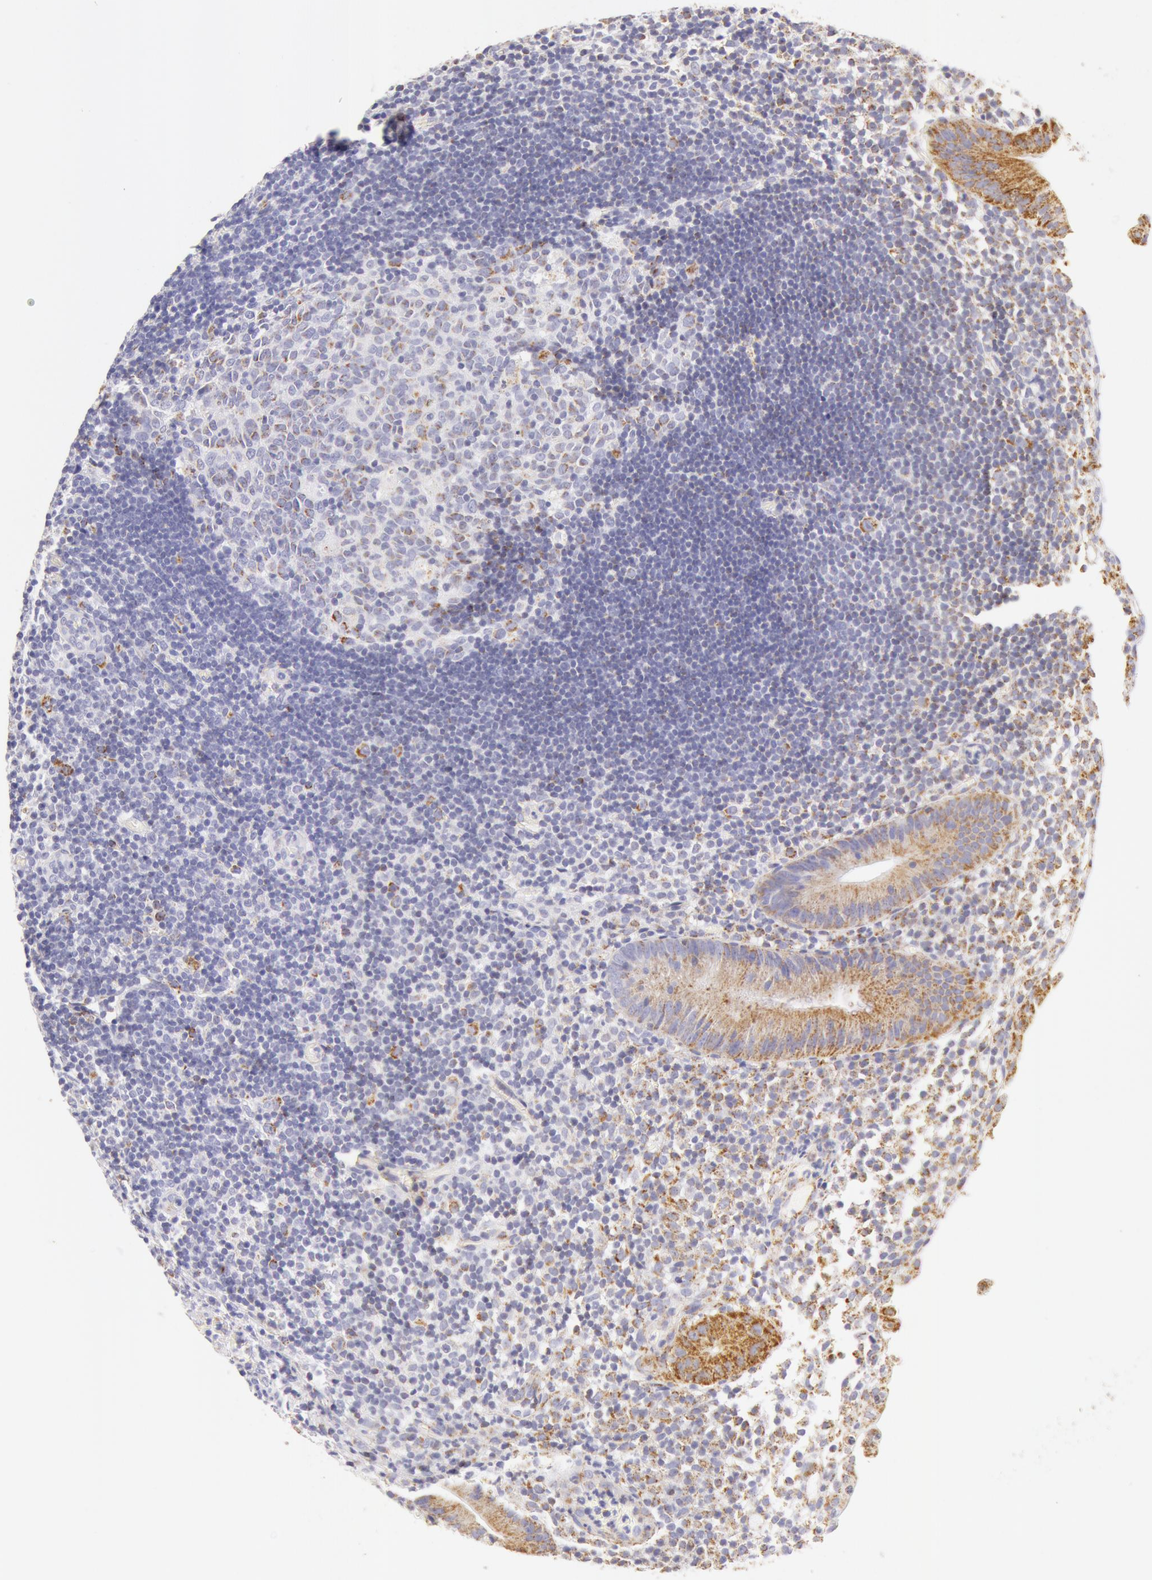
{"staining": {"intensity": "weak", "quantity": ">75%", "location": "cytoplasmic/membranous"}, "tissue": "appendix", "cell_type": "Glandular cells", "image_type": "normal", "snomed": [{"axis": "morphology", "description": "Normal tissue, NOS"}, {"axis": "topography", "description": "Appendix"}], "caption": "Protein expression by immunohistochemistry shows weak cytoplasmic/membranous staining in approximately >75% of glandular cells in benign appendix. The staining was performed using DAB to visualize the protein expression in brown, while the nuclei were stained in blue with hematoxylin (Magnification: 20x).", "gene": "ATP5F1B", "patient": {"sex": "male", "age": 25}}